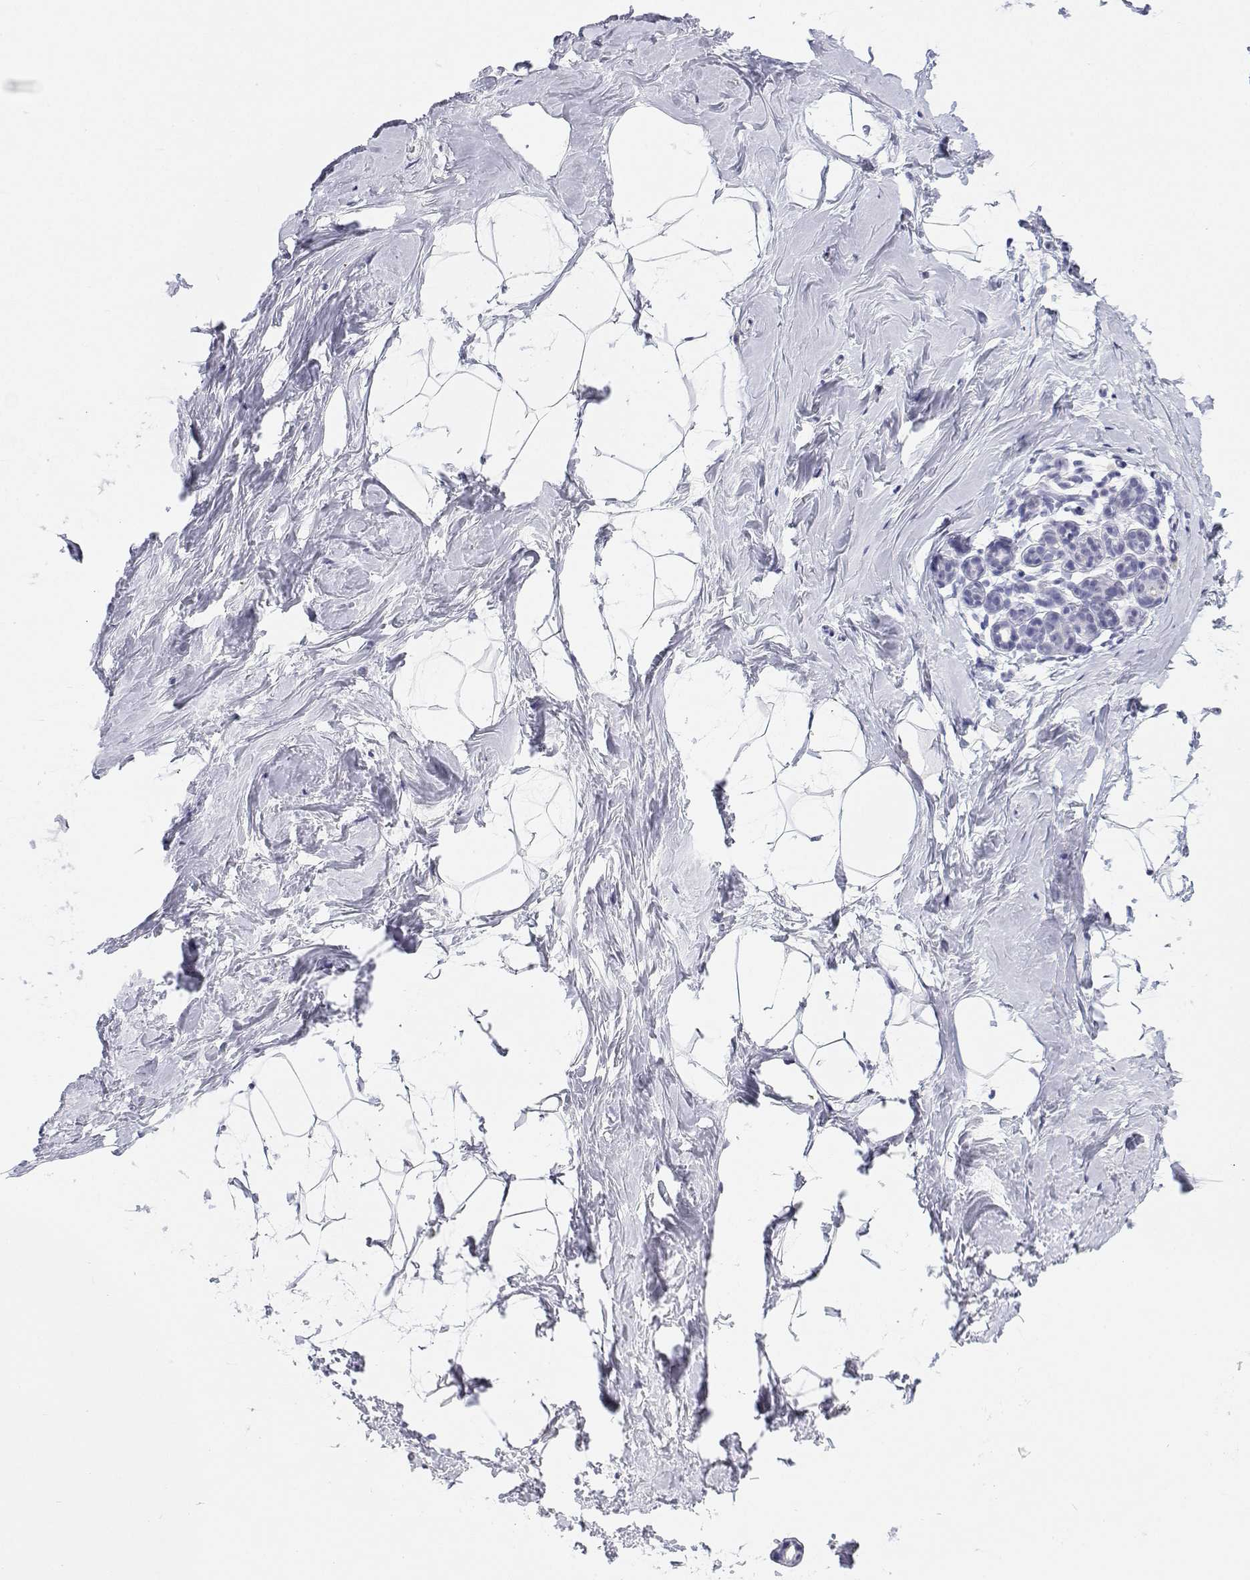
{"staining": {"intensity": "negative", "quantity": "none", "location": "none"}, "tissue": "breast", "cell_type": "Adipocytes", "image_type": "normal", "snomed": [{"axis": "morphology", "description": "Normal tissue, NOS"}, {"axis": "topography", "description": "Breast"}], "caption": "High power microscopy micrograph of an IHC image of benign breast, revealing no significant staining in adipocytes.", "gene": "BHMT", "patient": {"sex": "female", "age": 32}}